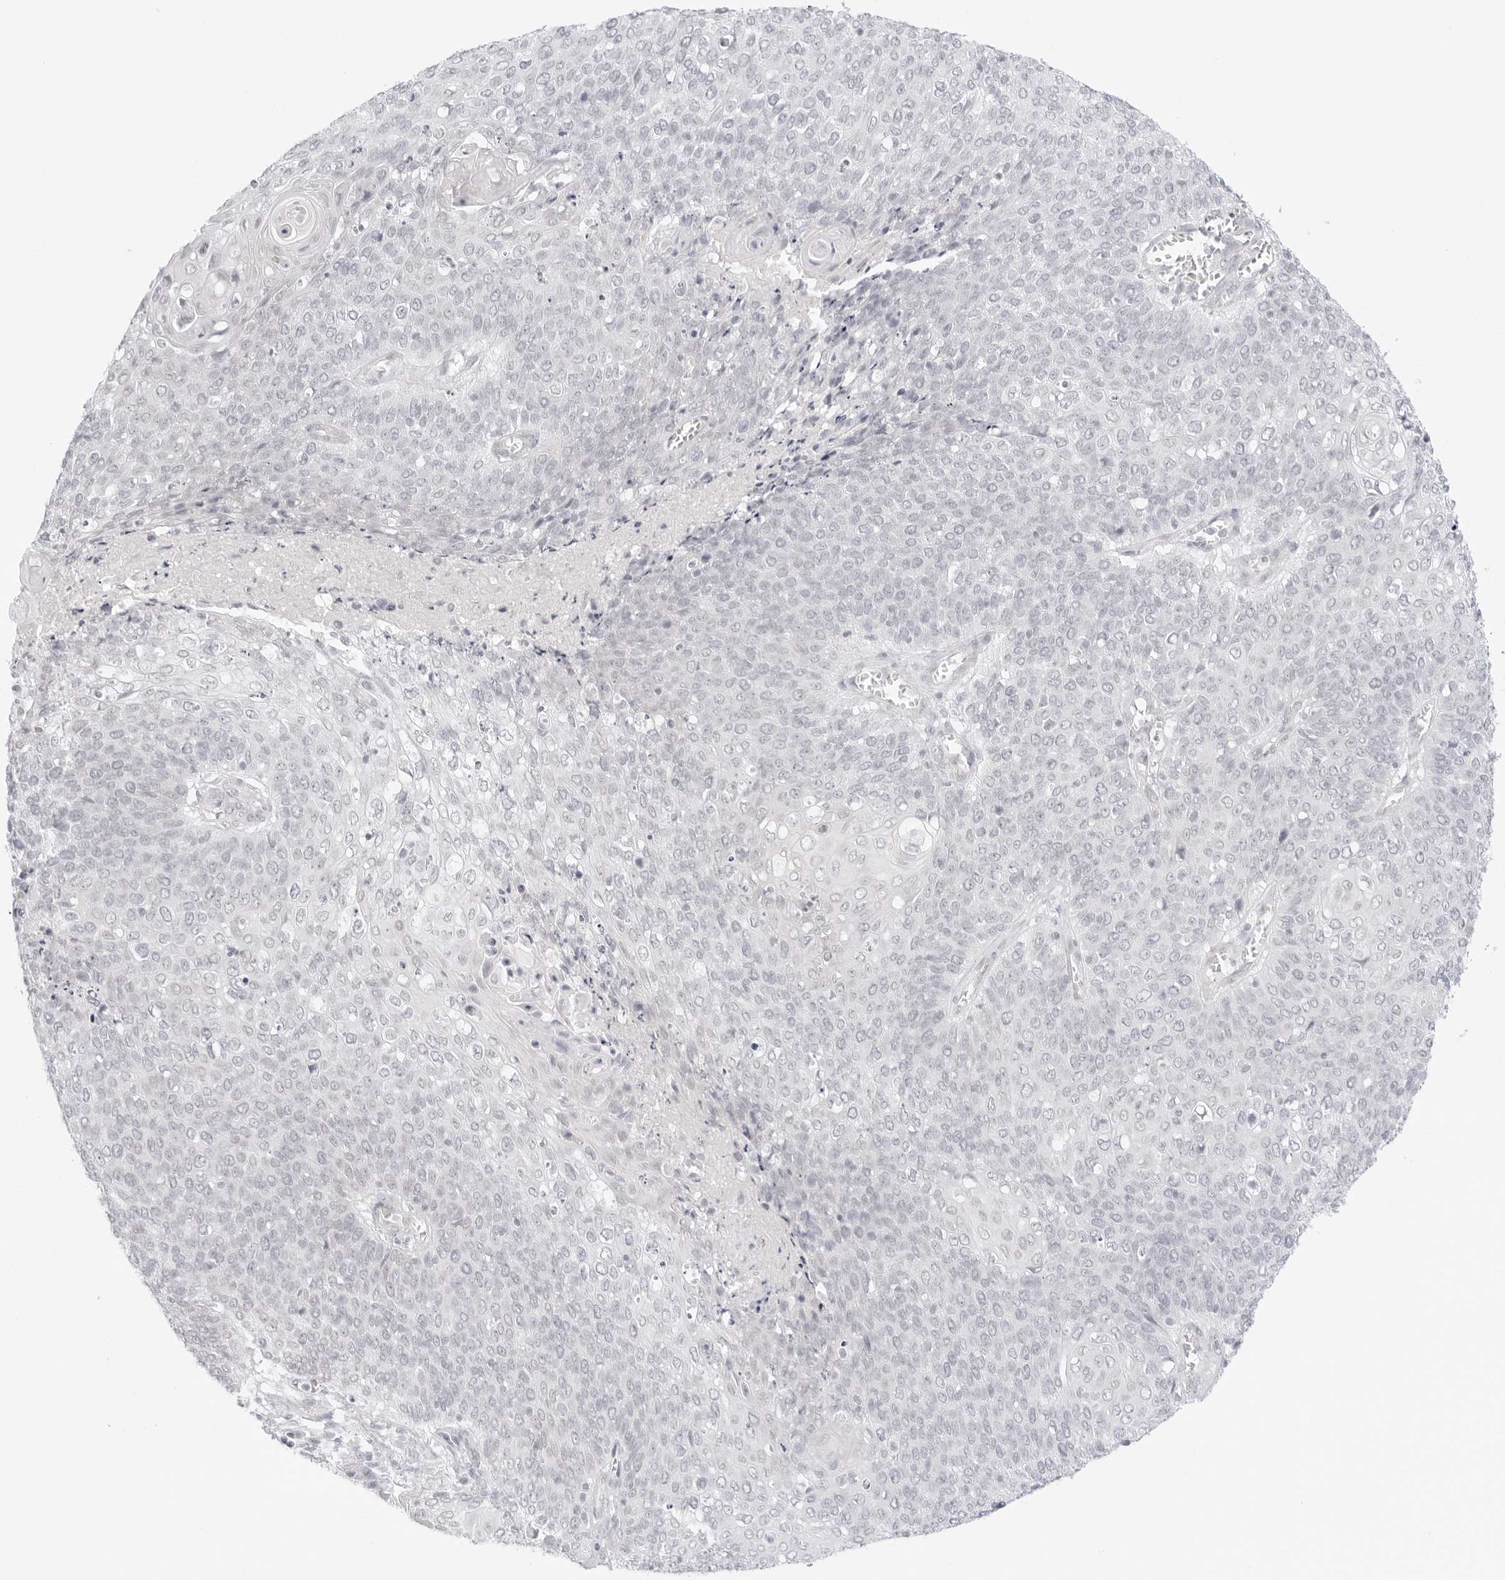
{"staining": {"intensity": "negative", "quantity": "none", "location": "none"}, "tissue": "cervical cancer", "cell_type": "Tumor cells", "image_type": "cancer", "snomed": [{"axis": "morphology", "description": "Squamous cell carcinoma, NOS"}, {"axis": "topography", "description": "Cervix"}], "caption": "Human squamous cell carcinoma (cervical) stained for a protein using IHC exhibits no positivity in tumor cells.", "gene": "MED18", "patient": {"sex": "female", "age": 39}}